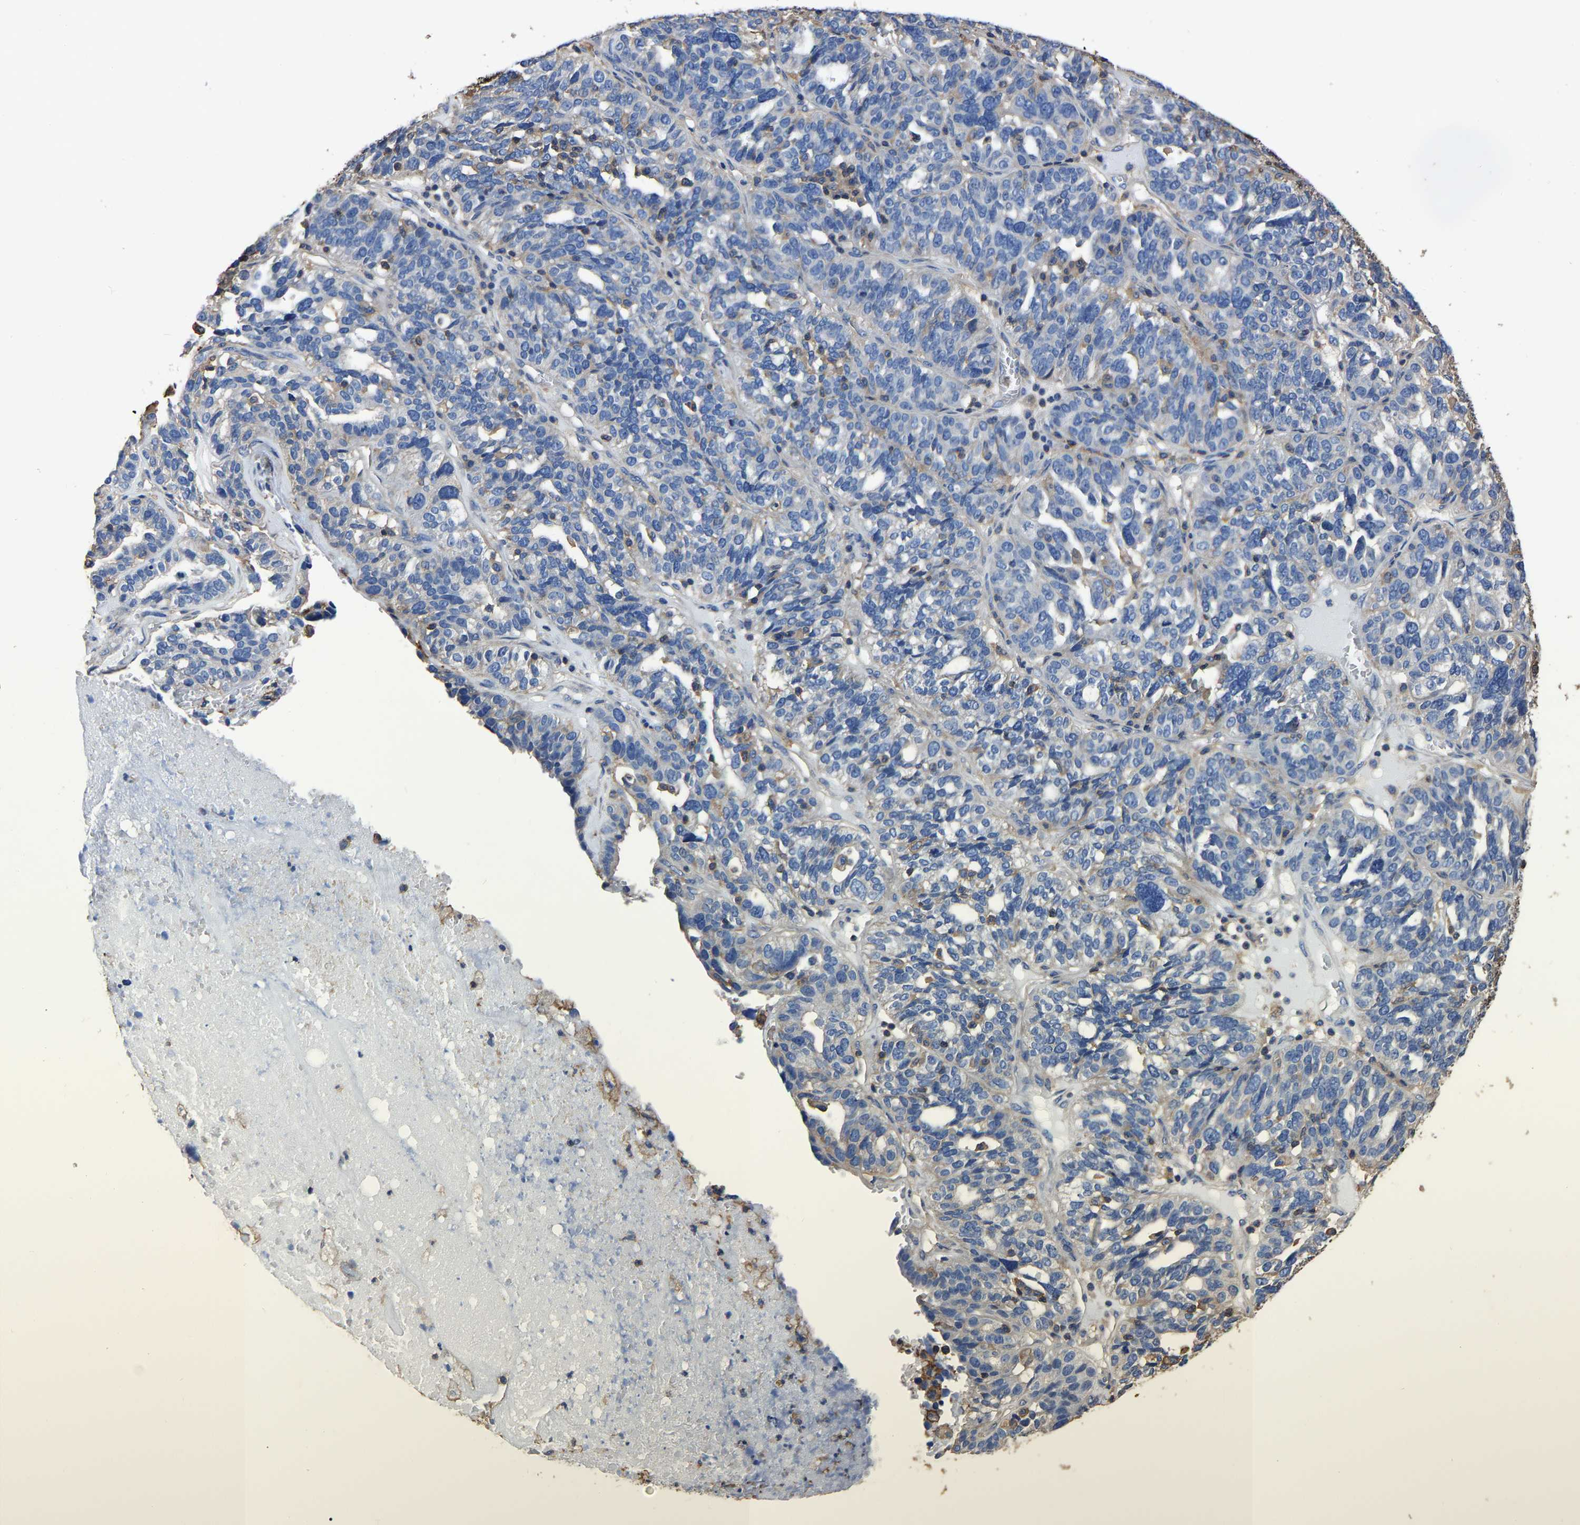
{"staining": {"intensity": "negative", "quantity": "none", "location": "none"}, "tissue": "ovarian cancer", "cell_type": "Tumor cells", "image_type": "cancer", "snomed": [{"axis": "morphology", "description": "Cystadenocarcinoma, serous, NOS"}, {"axis": "topography", "description": "Ovary"}], "caption": "This is an immunohistochemistry image of human ovarian serous cystadenocarcinoma. There is no expression in tumor cells.", "gene": "ARMT1", "patient": {"sex": "female", "age": 59}}